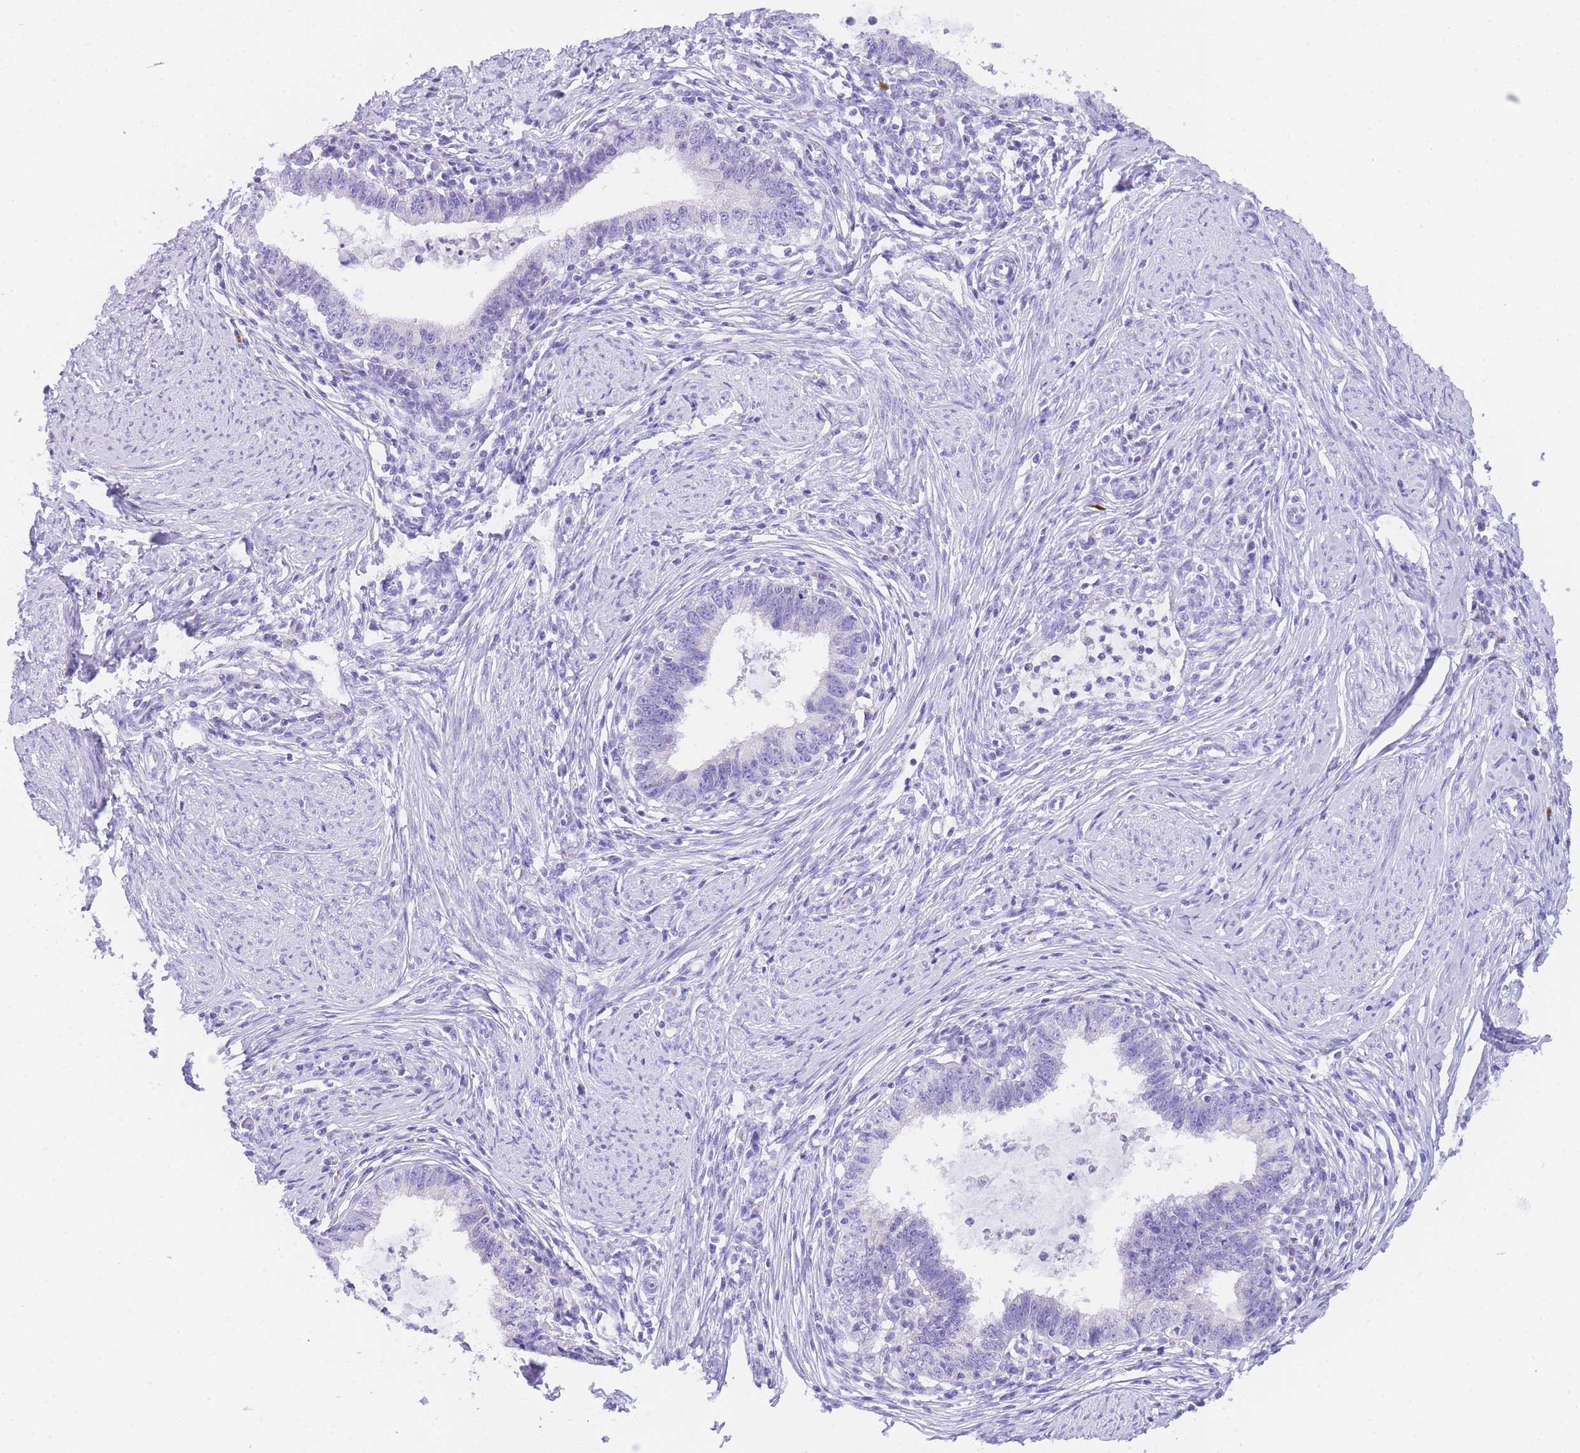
{"staining": {"intensity": "negative", "quantity": "none", "location": "none"}, "tissue": "cervical cancer", "cell_type": "Tumor cells", "image_type": "cancer", "snomed": [{"axis": "morphology", "description": "Adenocarcinoma, NOS"}, {"axis": "topography", "description": "Cervix"}], "caption": "Human cervical adenocarcinoma stained for a protein using immunohistochemistry (IHC) demonstrates no expression in tumor cells.", "gene": "NKD2", "patient": {"sex": "female", "age": 36}}